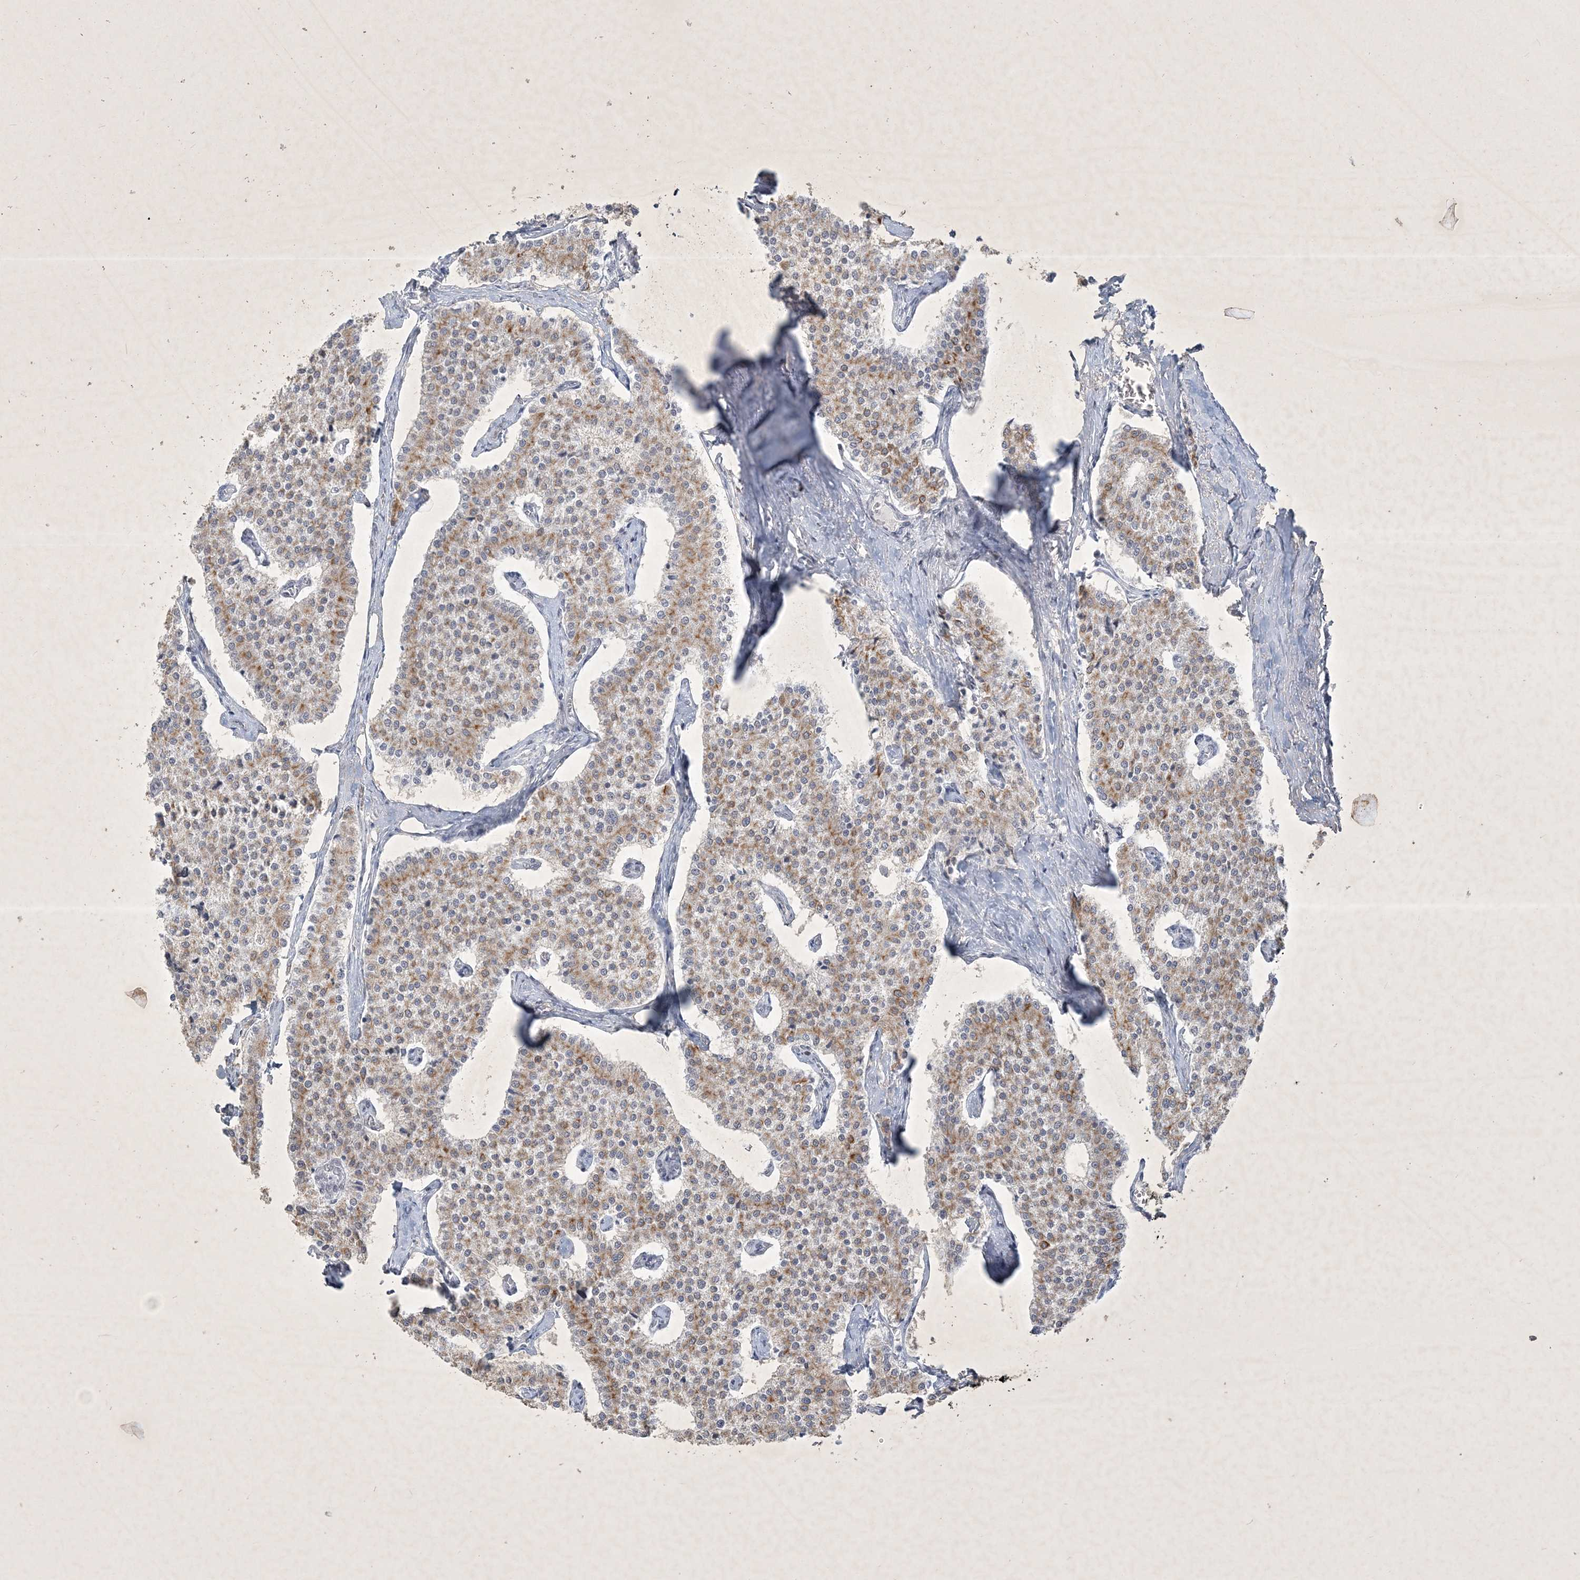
{"staining": {"intensity": "moderate", "quantity": "25%-75%", "location": "cytoplasmic/membranous"}, "tissue": "carcinoid", "cell_type": "Tumor cells", "image_type": "cancer", "snomed": [{"axis": "morphology", "description": "Carcinoid, malignant, NOS"}, {"axis": "topography", "description": "Colon"}], "caption": "Protein expression by immunohistochemistry (IHC) reveals moderate cytoplasmic/membranous staining in approximately 25%-75% of tumor cells in malignant carcinoid.", "gene": "ZBTB9", "patient": {"sex": "female", "age": 52}}